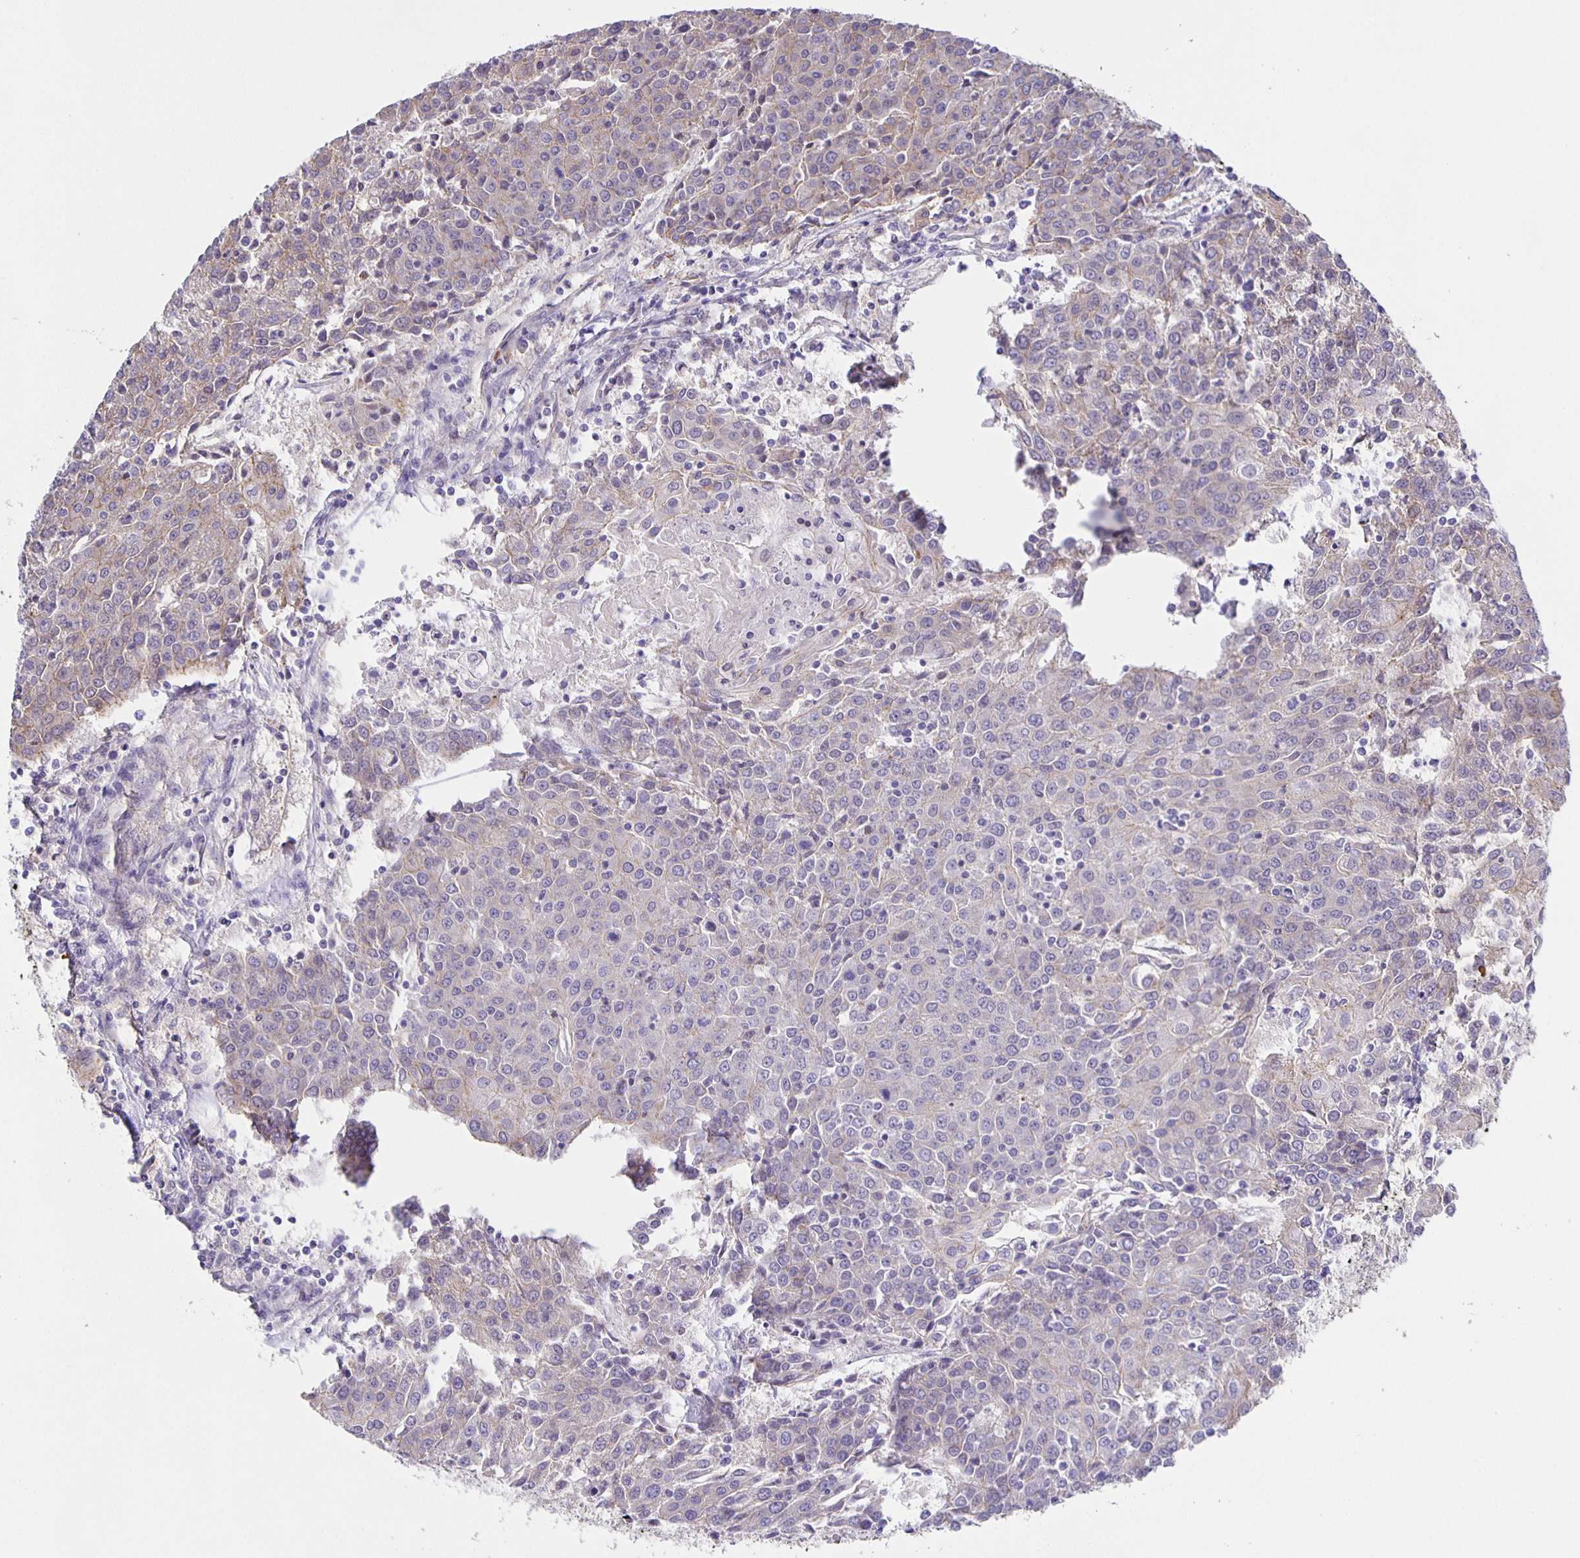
{"staining": {"intensity": "weak", "quantity": "<25%", "location": "cytoplasmic/membranous"}, "tissue": "urothelial cancer", "cell_type": "Tumor cells", "image_type": "cancer", "snomed": [{"axis": "morphology", "description": "Urothelial carcinoma, High grade"}, {"axis": "topography", "description": "Urinary bladder"}], "caption": "IHC of urothelial carcinoma (high-grade) reveals no positivity in tumor cells.", "gene": "JMJD4", "patient": {"sex": "female", "age": 85}}